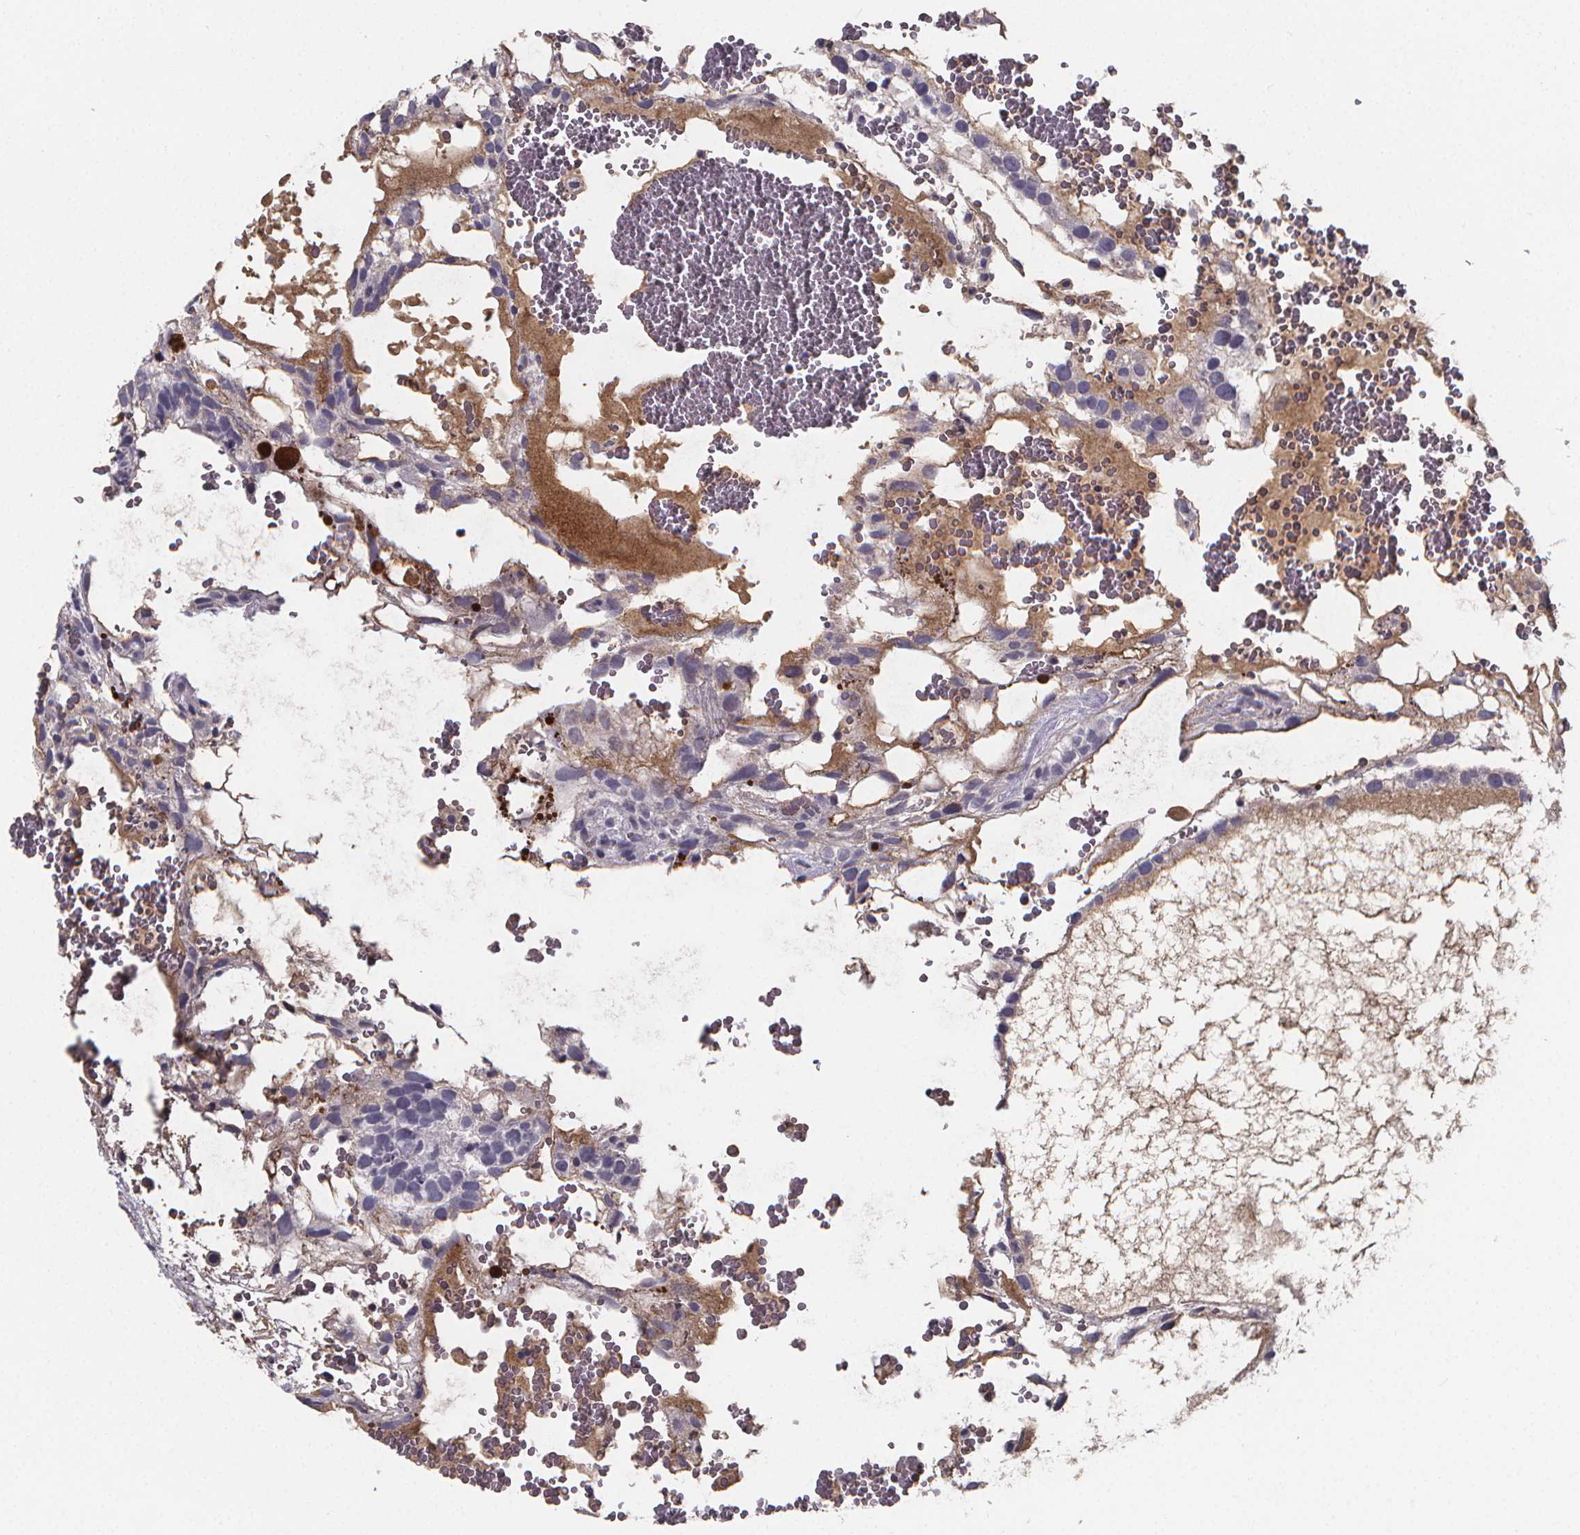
{"staining": {"intensity": "negative", "quantity": "none", "location": "none"}, "tissue": "testis cancer", "cell_type": "Tumor cells", "image_type": "cancer", "snomed": [{"axis": "morphology", "description": "Normal tissue, NOS"}, {"axis": "morphology", "description": "Carcinoma, Embryonal, NOS"}, {"axis": "topography", "description": "Testis"}], "caption": "This is a micrograph of immunohistochemistry staining of testis embryonal carcinoma, which shows no expression in tumor cells. (Brightfield microscopy of DAB immunohistochemistry at high magnification).", "gene": "AGT", "patient": {"sex": "male", "age": 32}}